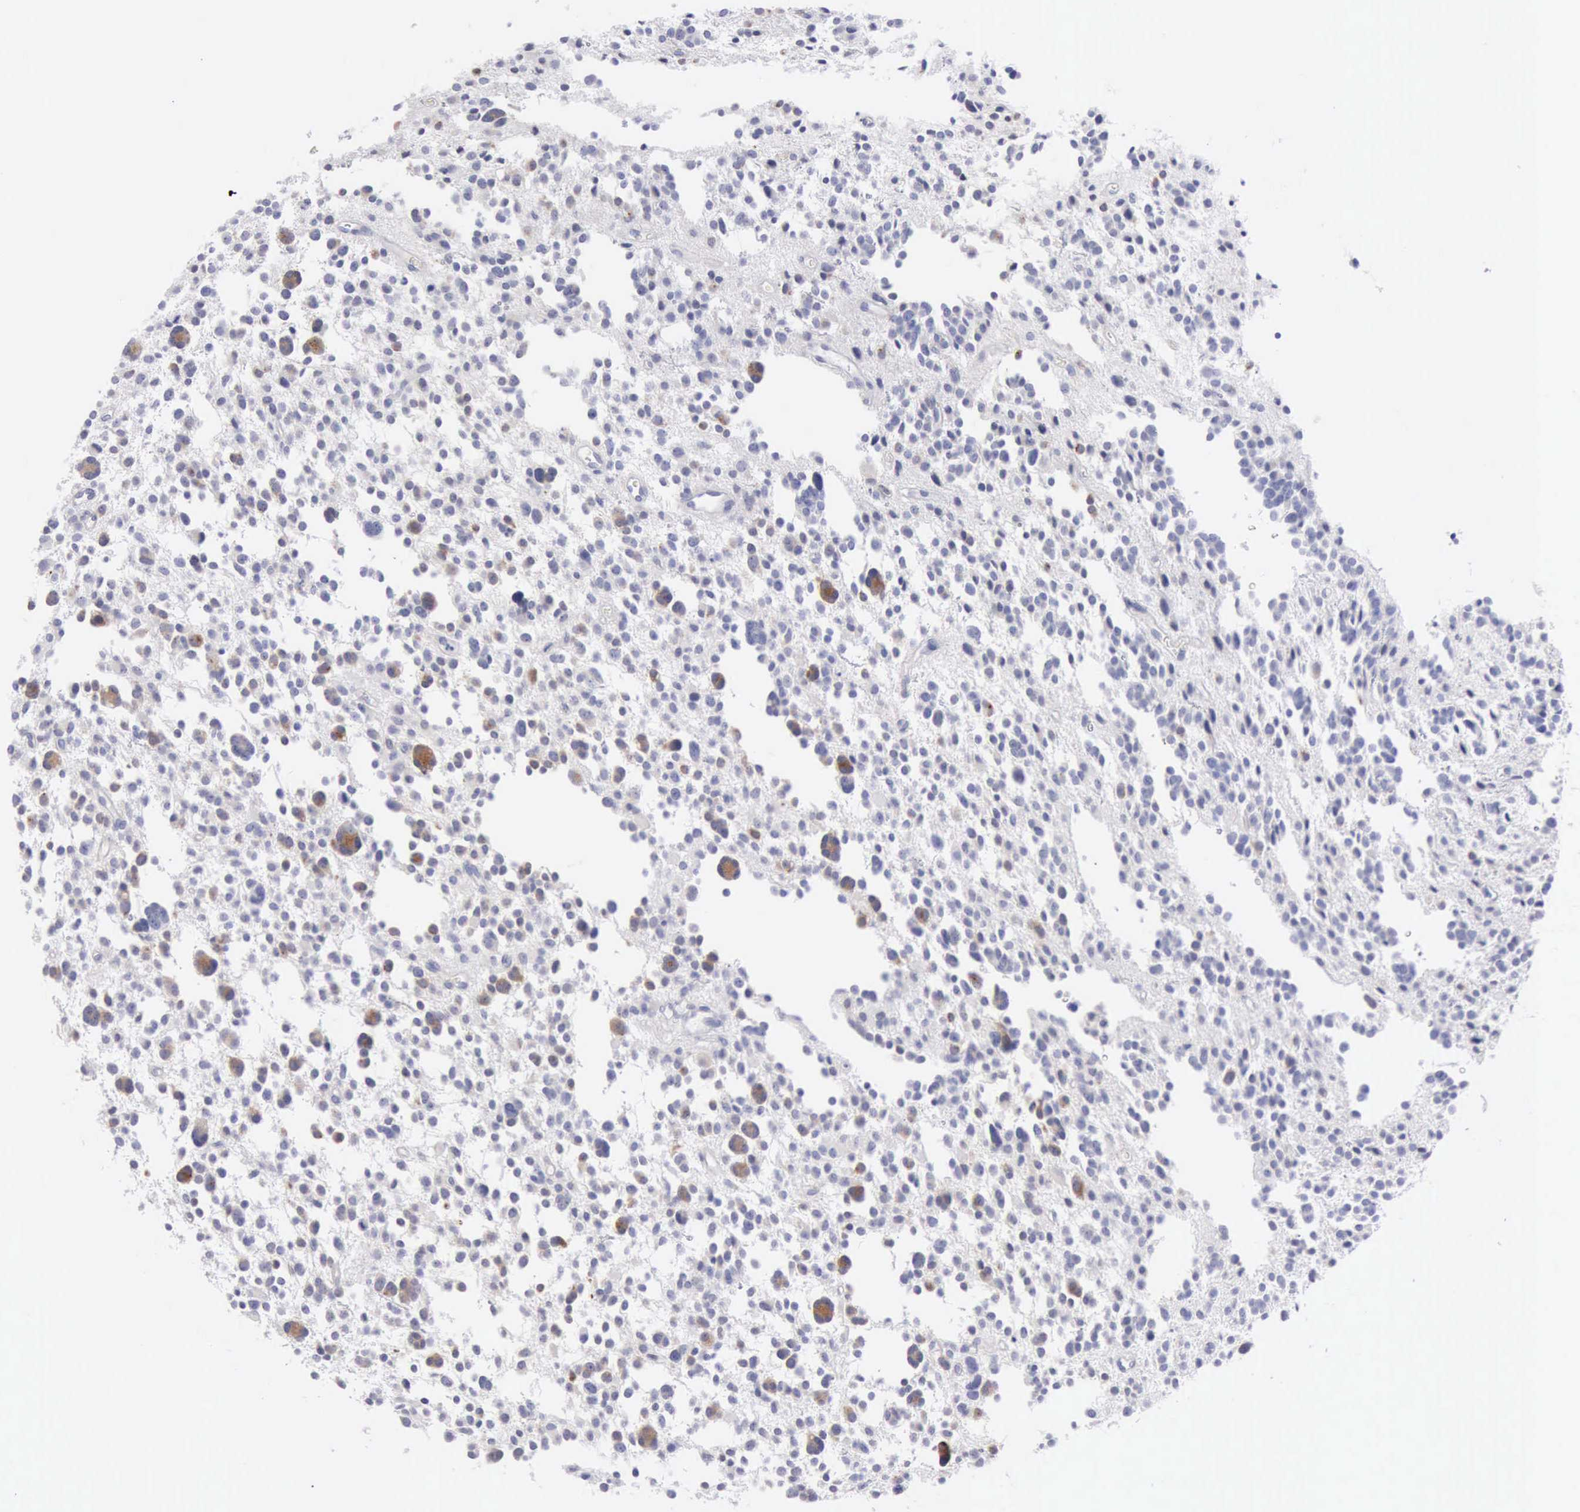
{"staining": {"intensity": "moderate", "quantity": "25%-75%", "location": "cytoplasmic/membranous"}, "tissue": "glioma", "cell_type": "Tumor cells", "image_type": "cancer", "snomed": [{"axis": "morphology", "description": "Glioma, malignant, Low grade"}, {"axis": "topography", "description": "Brain"}], "caption": "Immunohistochemical staining of malignant low-grade glioma demonstrates moderate cytoplasmic/membranous protein positivity in about 25%-75% of tumor cells.", "gene": "ANGEL1", "patient": {"sex": "female", "age": 36}}